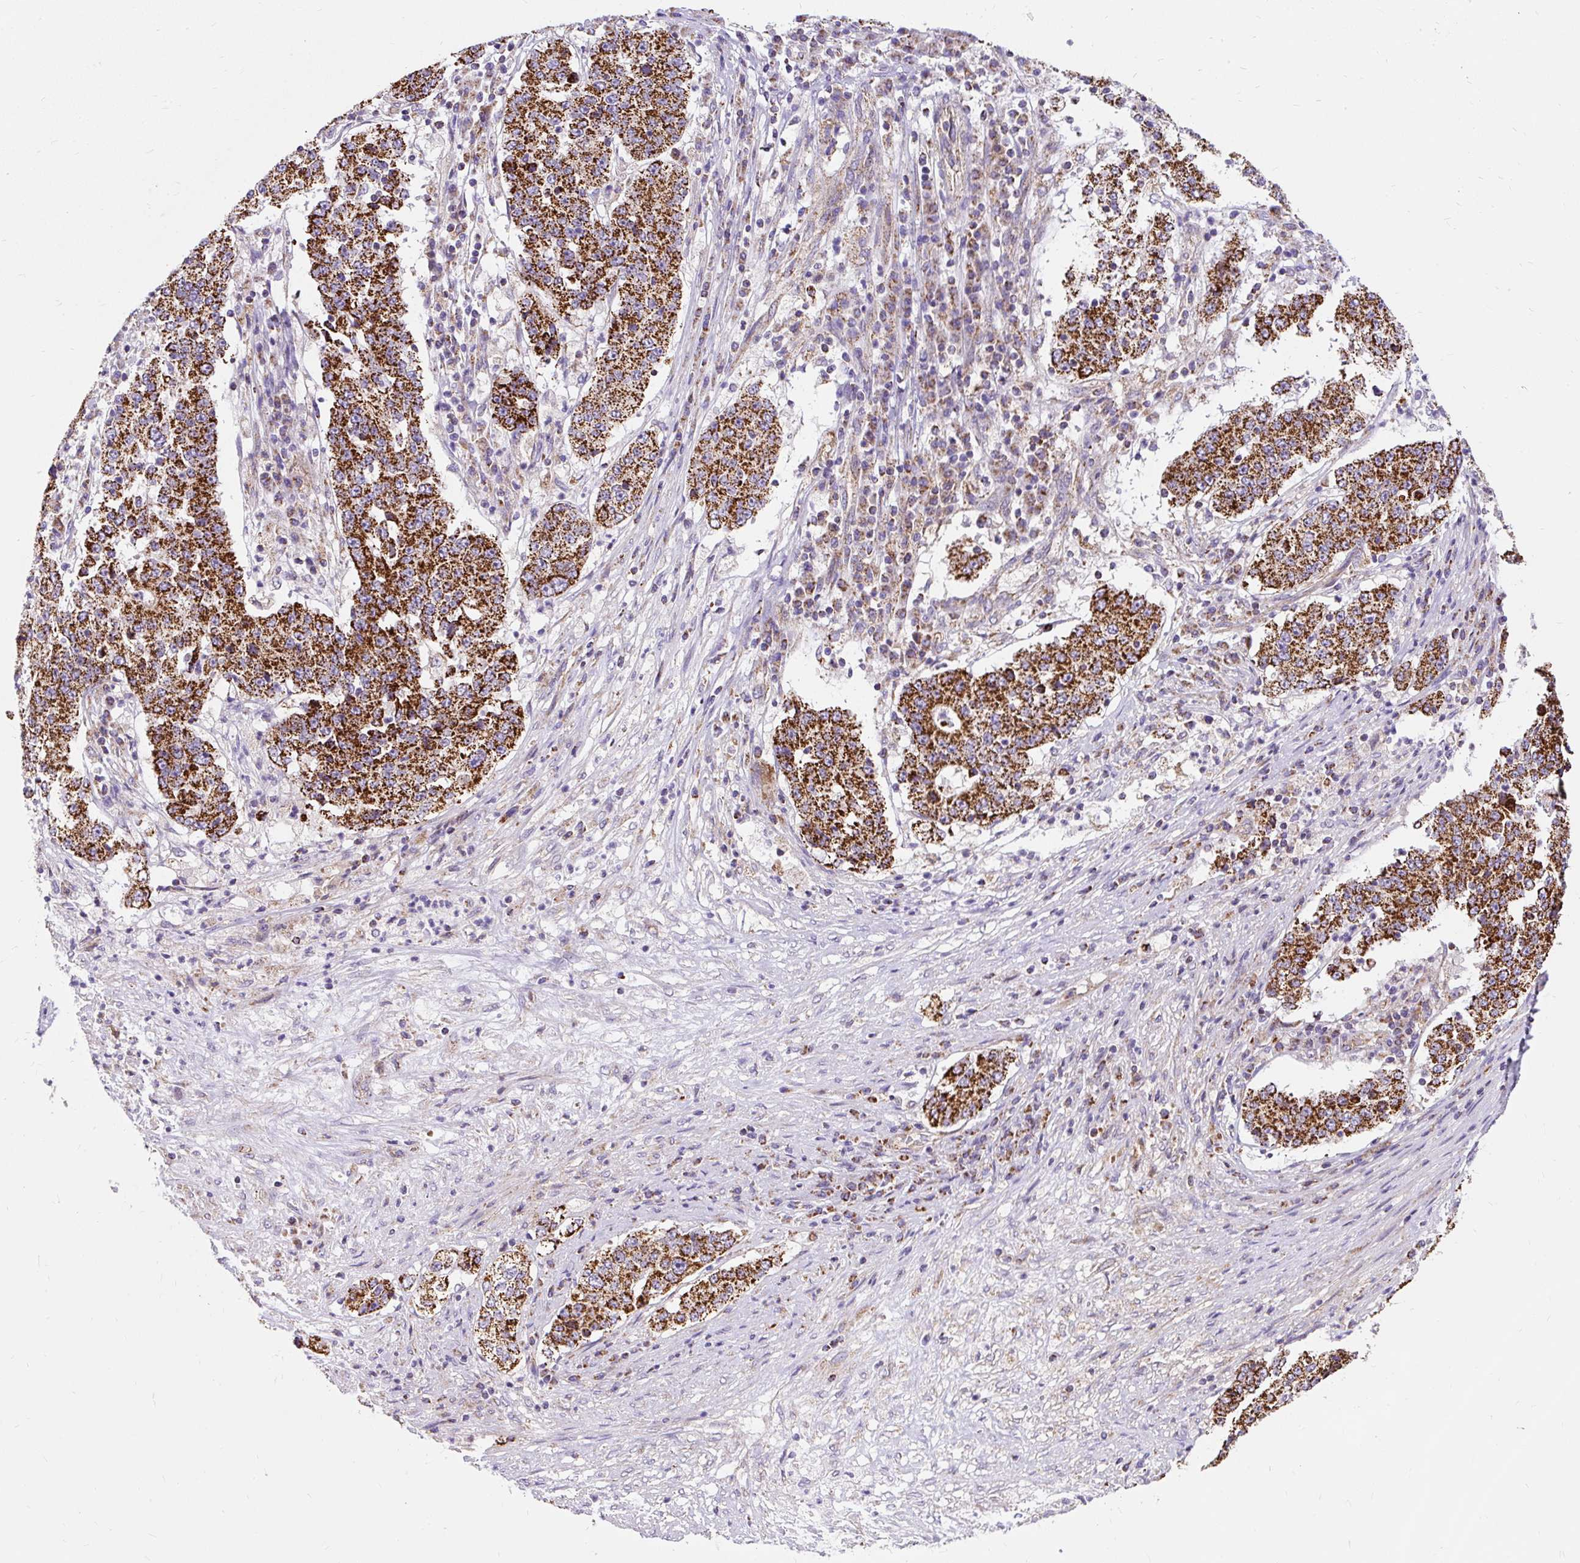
{"staining": {"intensity": "strong", "quantity": ">75%", "location": "cytoplasmic/membranous"}, "tissue": "stomach cancer", "cell_type": "Tumor cells", "image_type": "cancer", "snomed": [{"axis": "morphology", "description": "Adenocarcinoma, NOS"}, {"axis": "topography", "description": "Stomach"}], "caption": "A high-resolution micrograph shows immunohistochemistry staining of adenocarcinoma (stomach), which displays strong cytoplasmic/membranous expression in approximately >75% of tumor cells.", "gene": "CEP290", "patient": {"sex": "male", "age": 59}}